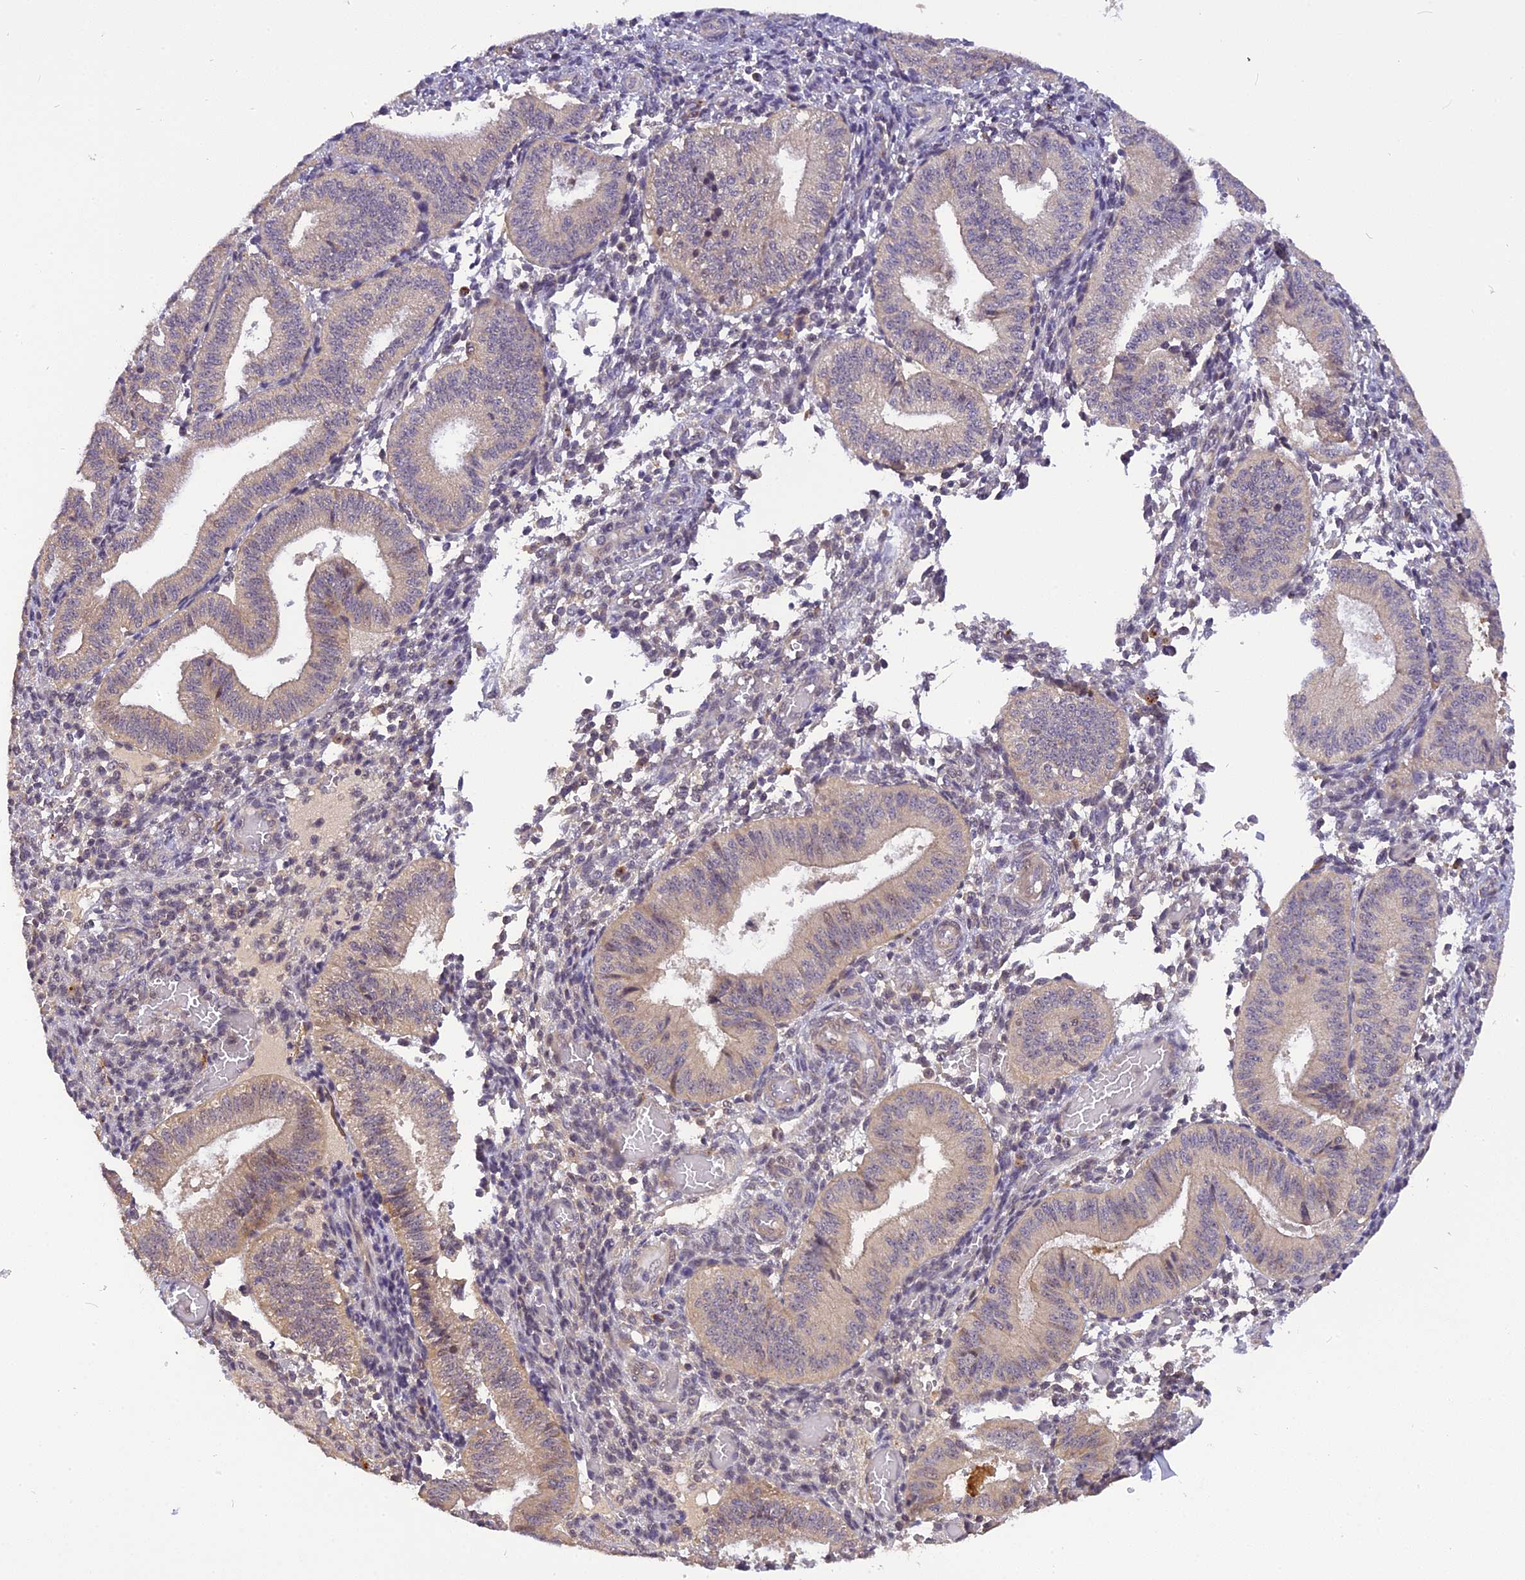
{"staining": {"intensity": "weak", "quantity": "<25%", "location": "cytoplasmic/membranous"}, "tissue": "endometrium", "cell_type": "Cells in endometrial stroma", "image_type": "normal", "snomed": [{"axis": "morphology", "description": "Normal tissue, NOS"}, {"axis": "topography", "description": "Endometrium"}], "caption": "Protein analysis of normal endometrium reveals no significant staining in cells in endometrial stroma. The staining is performed using DAB brown chromogen with nuclei counter-stained in using hematoxylin.", "gene": "FNIP2", "patient": {"sex": "female", "age": 34}}